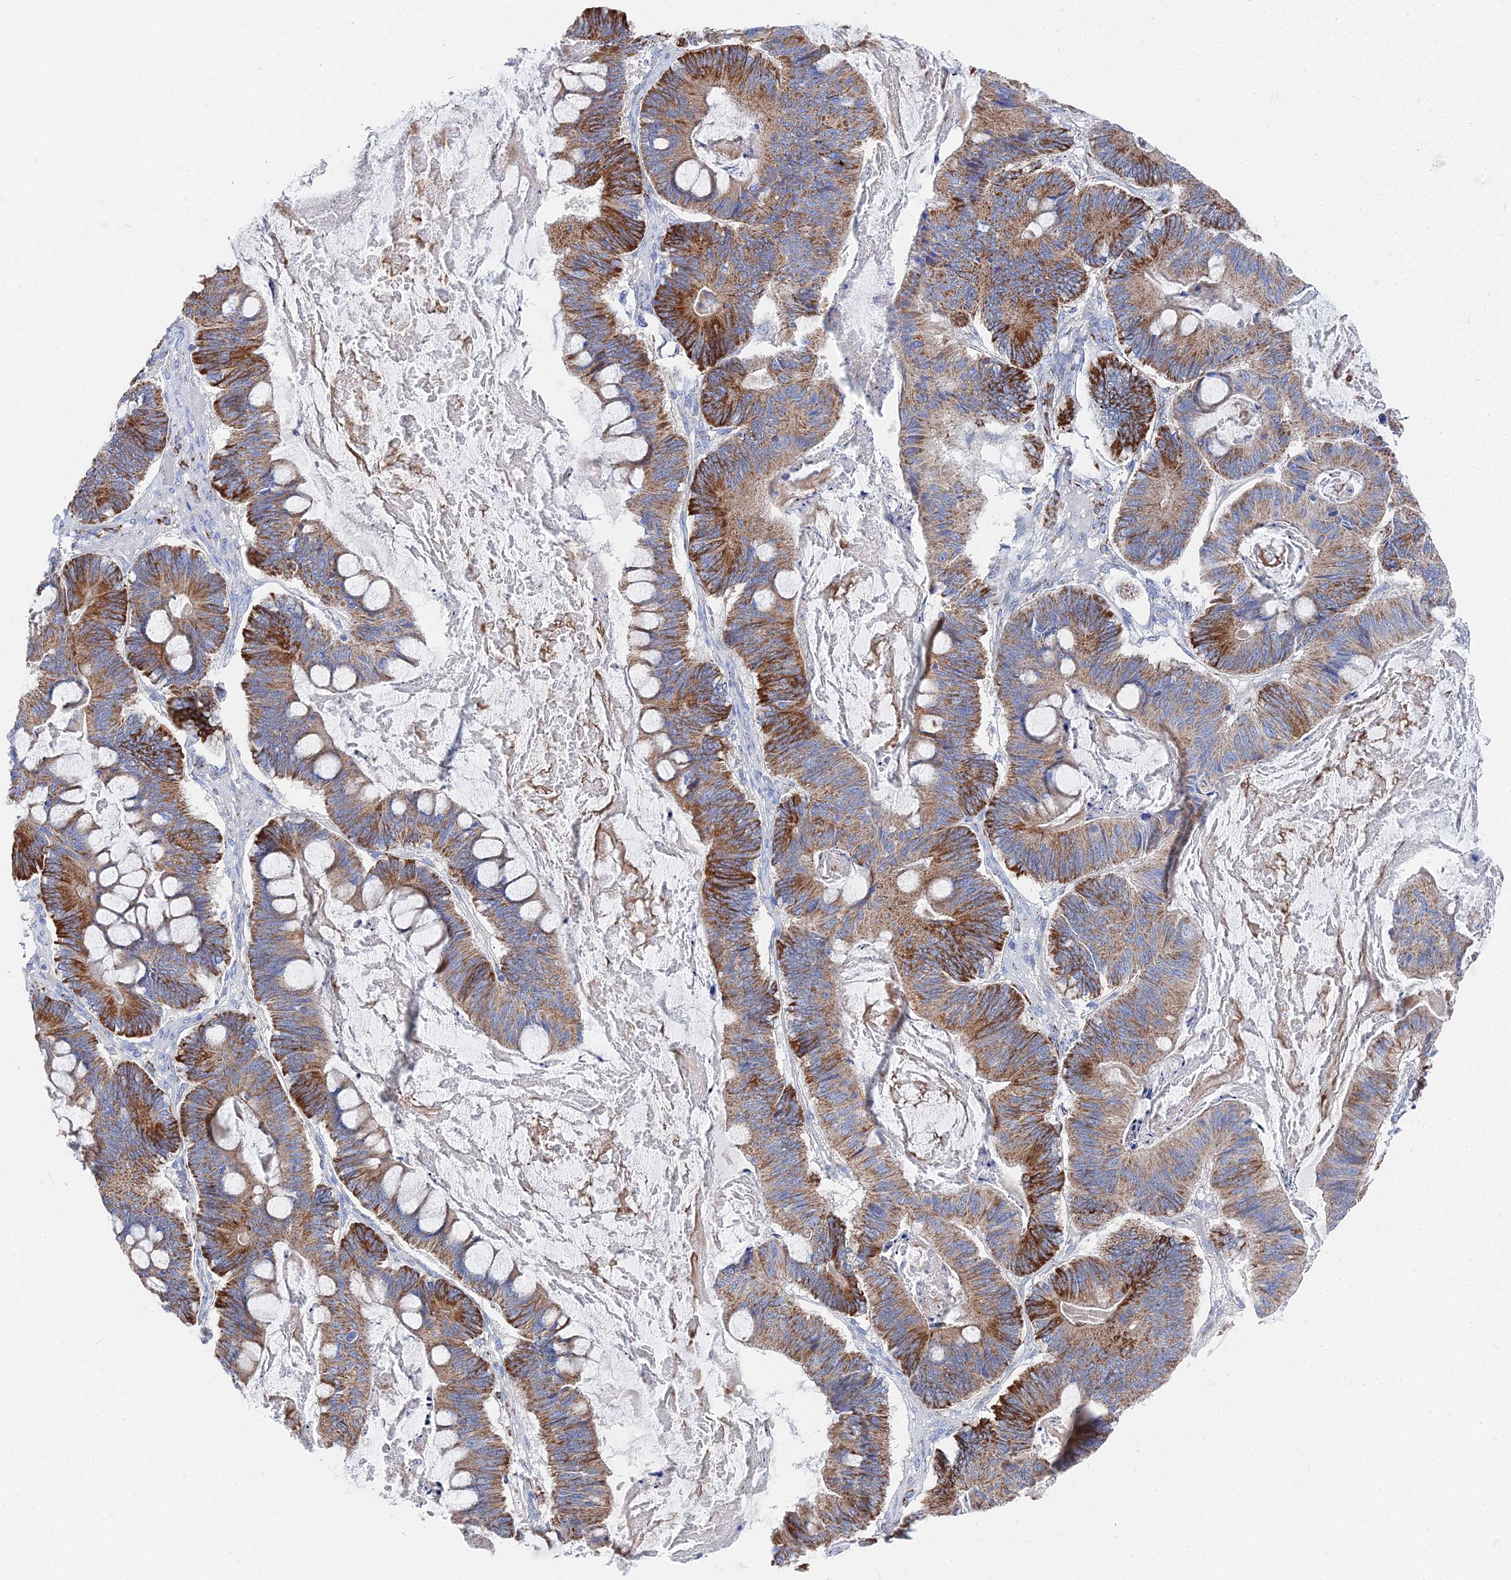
{"staining": {"intensity": "strong", "quantity": ">75%", "location": "cytoplasmic/membranous"}, "tissue": "ovarian cancer", "cell_type": "Tumor cells", "image_type": "cancer", "snomed": [{"axis": "morphology", "description": "Cystadenocarcinoma, mucinous, NOS"}, {"axis": "topography", "description": "Ovary"}], "caption": "This histopathology image demonstrates ovarian cancer (mucinous cystadenocarcinoma) stained with immunohistochemistry (IHC) to label a protein in brown. The cytoplasmic/membranous of tumor cells show strong positivity for the protein. Nuclei are counter-stained blue.", "gene": "IFT80", "patient": {"sex": "female", "age": 61}}